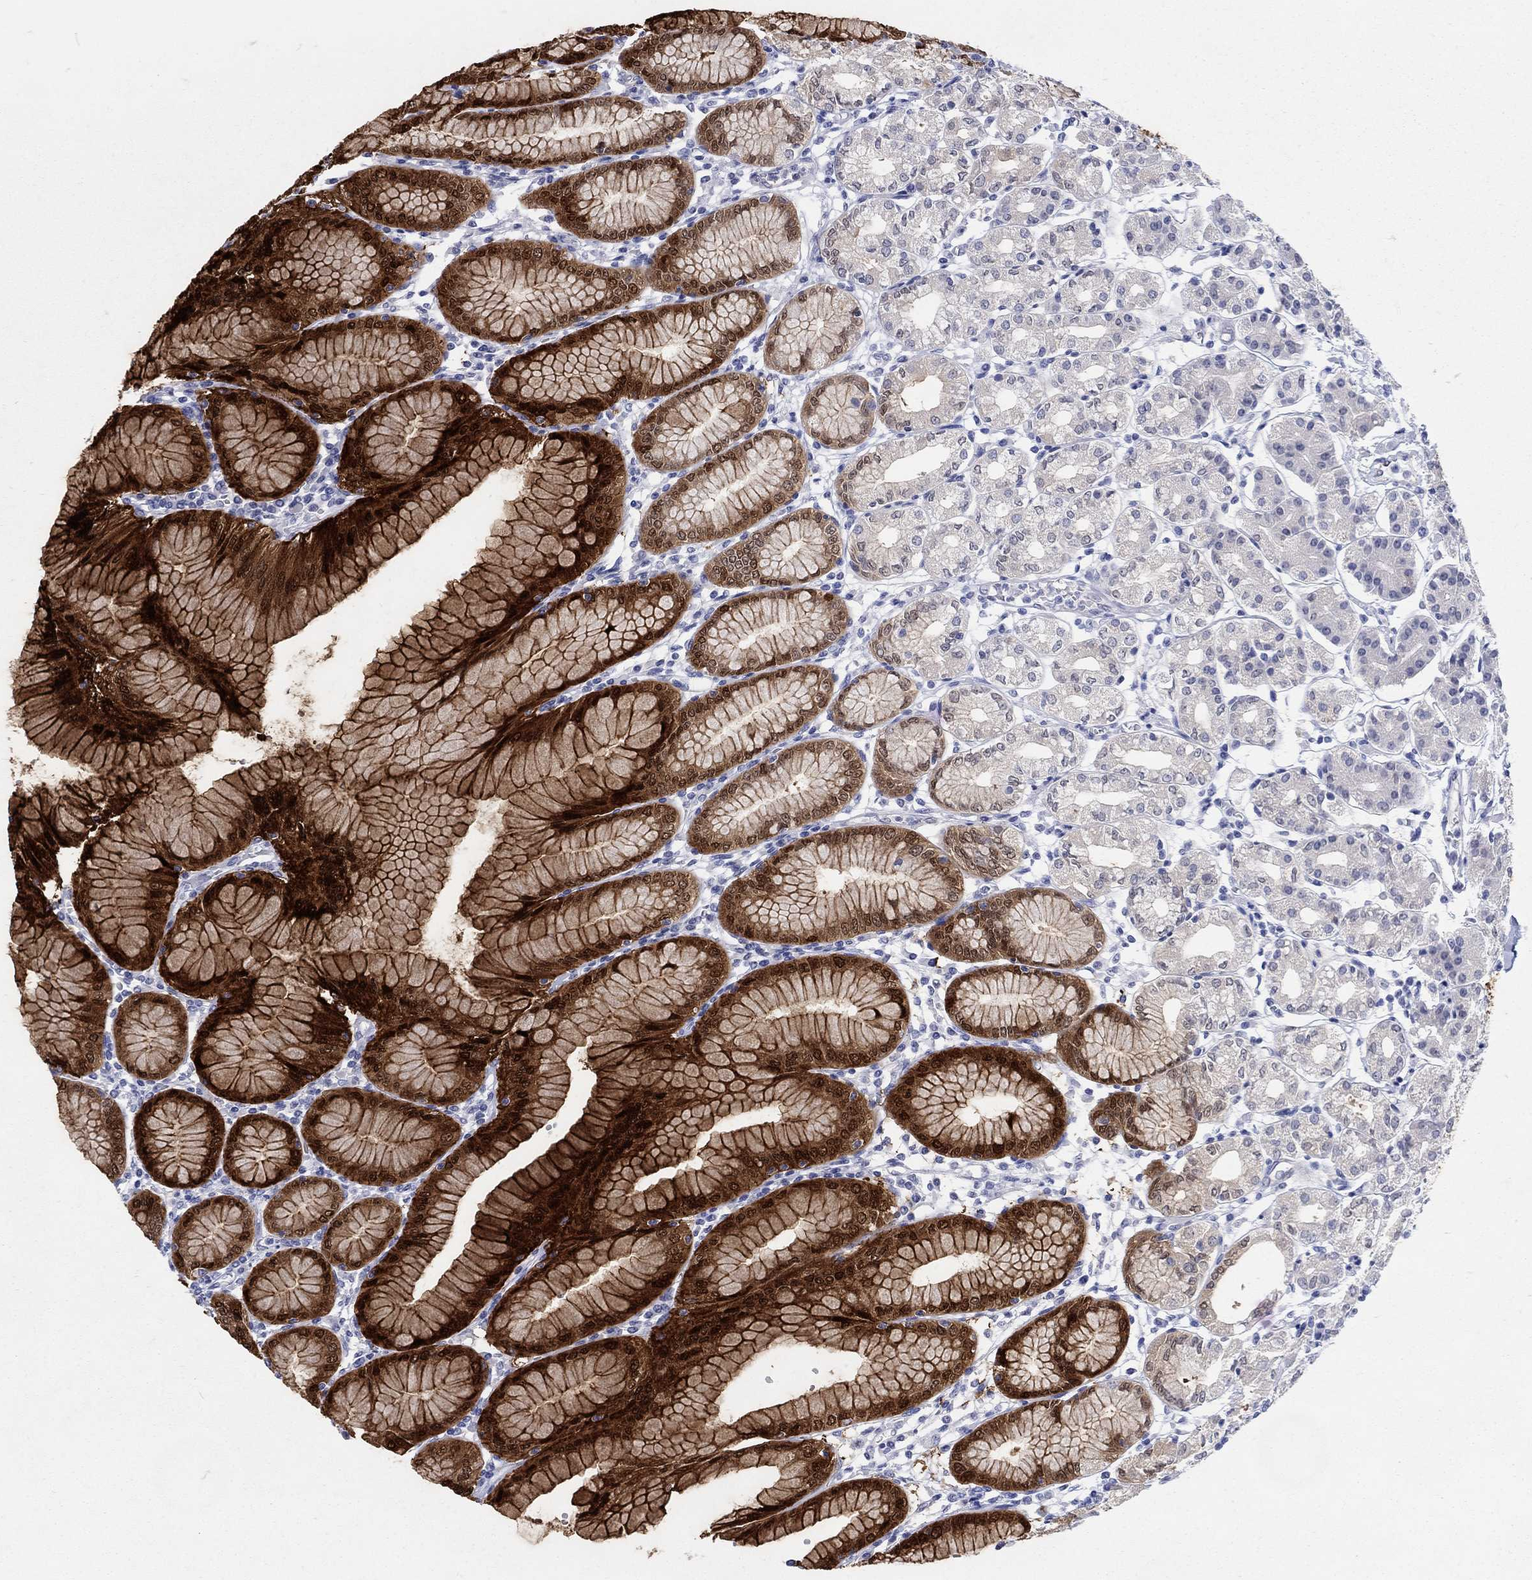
{"staining": {"intensity": "strong", "quantity": "25%-75%", "location": "cytoplasmic/membranous"}, "tissue": "stomach", "cell_type": "Glandular cells", "image_type": "normal", "snomed": [{"axis": "morphology", "description": "Normal tissue, NOS"}, {"axis": "topography", "description": "Skeletal muscle"}, {"axis": "topography", "description": "Stomach"}], "caption": "Immunohistochemical staining of unremarkable human stomach demonstrates high levels of strong cytoplasmic/membranous expression in approximately 25%-75% of glandular cells. The staining was performed using DAB, with brown indicating positive protein expression. Nuclei are stained blue with hematoxylin.", "gene": "AKR1C1", "patient": {"sex": "female", "age": 57}}